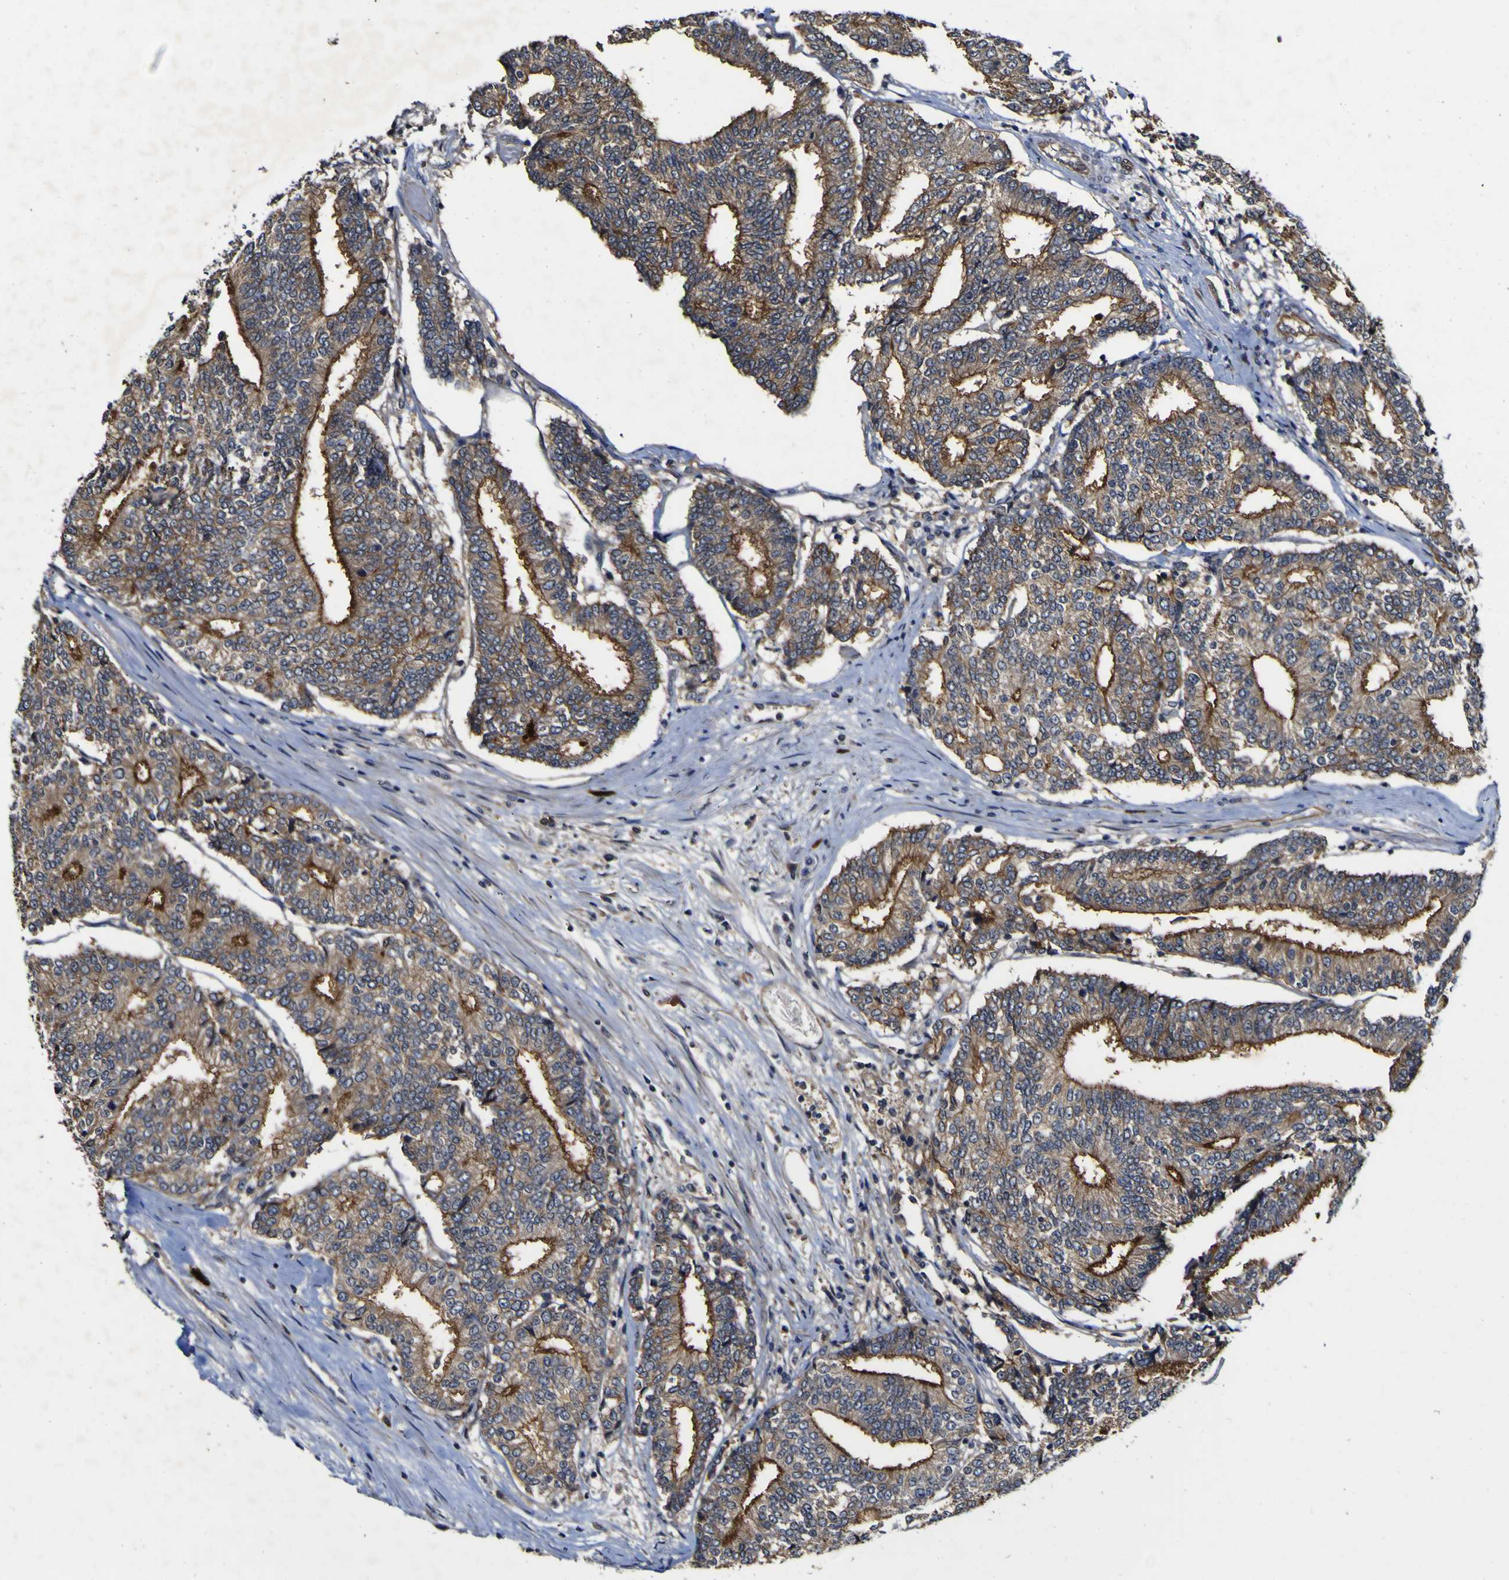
{"staining": {"intensity": "moderate", "quantity": ">75%", "location": "cytoplasmic/membranous"}, "tissue": "prostate cancer", "cell_type": "Tumor cells", "image_type": "cancer", "snomed": [{"axis": "morphology", "description": "Normal tissue, NOS"}, {"axis": "morphology", "description": "Adenocarcinoma, High grade"}, {"axis": "topography", "description": "Prostate"}, {"axis": "topography", "description": "Seminal veicle"}], "caption": "Immunohistochemical staining of prostate cancer (adenocarcinoma (high-grade)) demonstrates moderate cytoplasmic/membranous protein expression in about >75% of tumor cells. Using DAB (brown) and hematoxylin (blue) stains, captured at high magnification using brightfield microscopy.", "gene": "CCL2", "patient": {"sex": "male", "age": 55}}